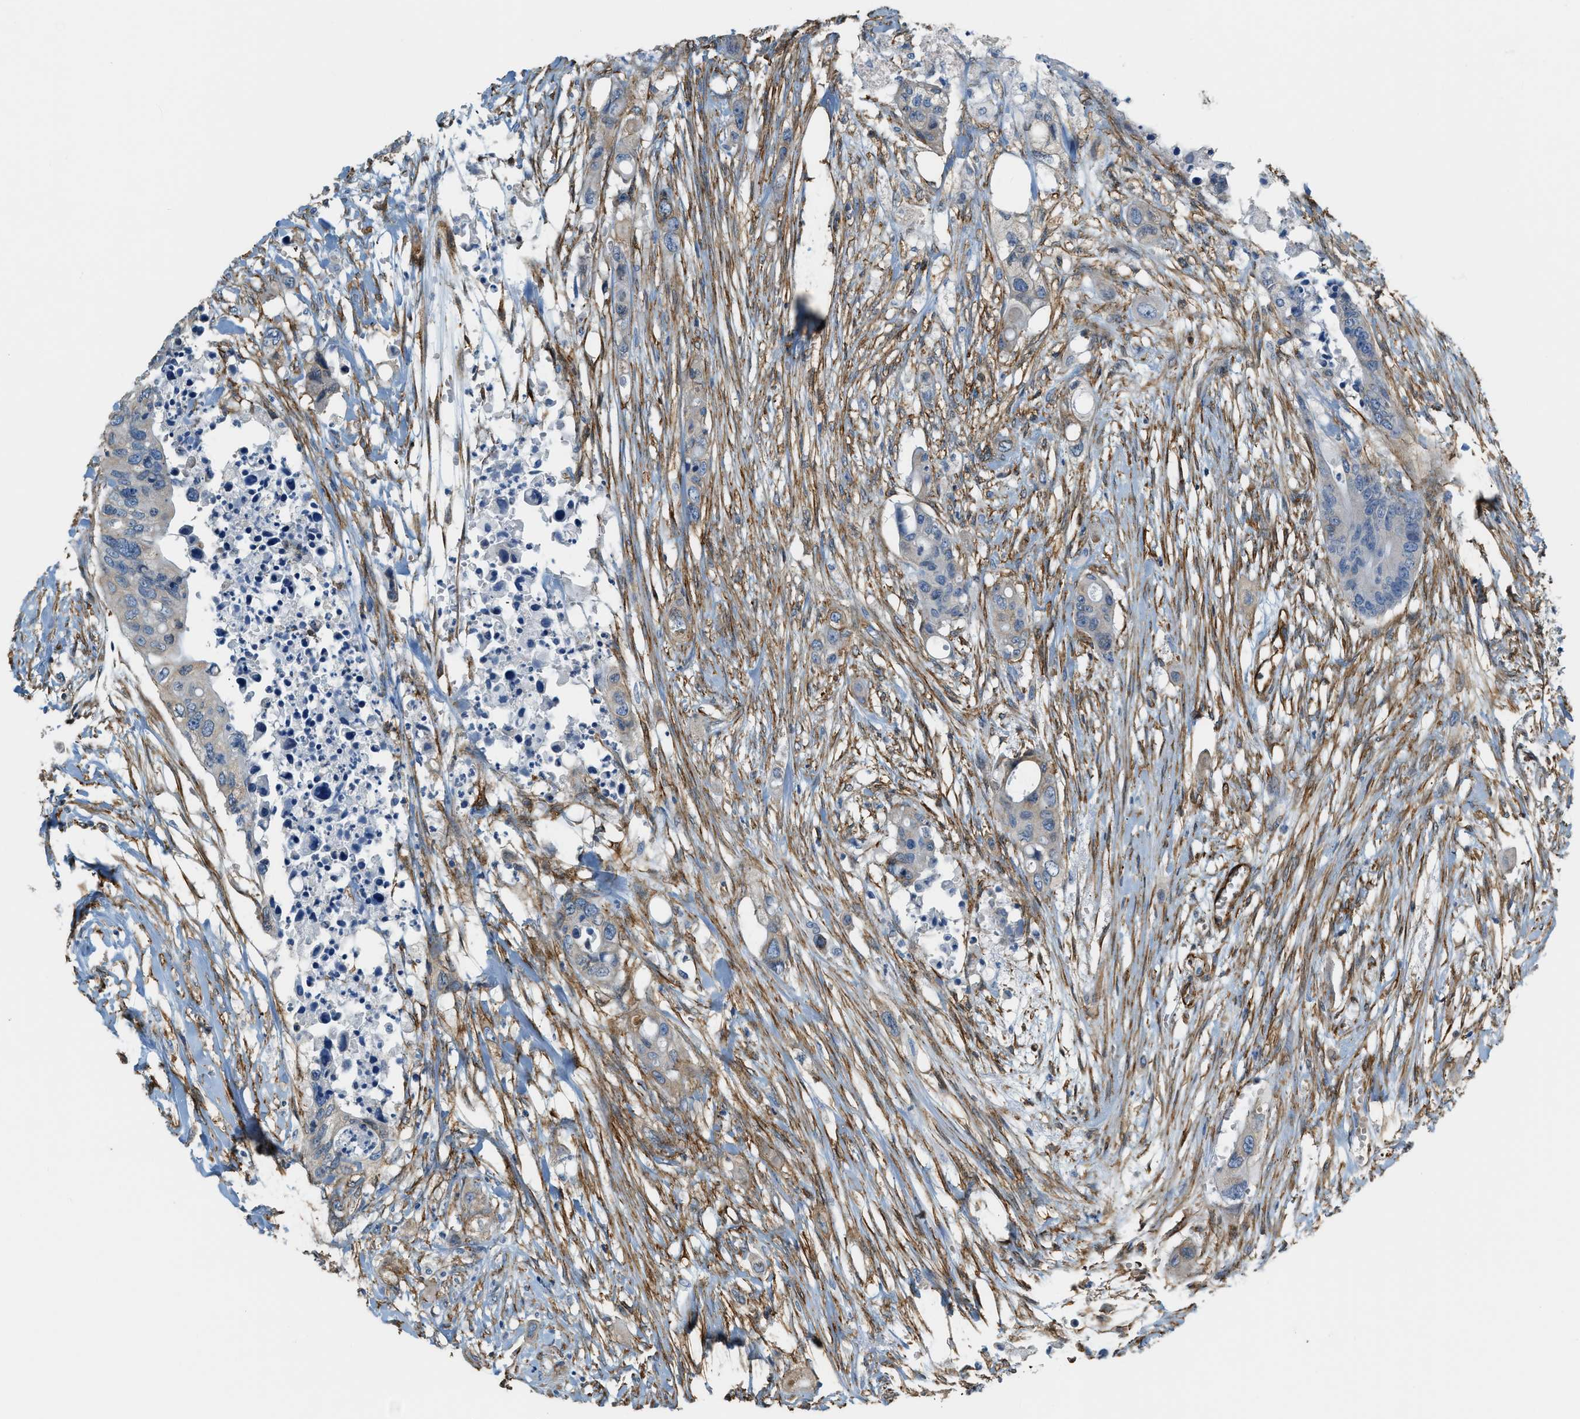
{"staining": {"intensity": "negative", "quantity": "none", "location": "none"}, "tissue": "colorectal cancer", "cell_type": "Tumor cells", "image_type": "cancer", "snomed": [{"axis": "morphology", "description": "Adenocarcinoma, NOS"}, {"axis": "topography", "description": "Colon"}], "caption": "DAB (3,3'-diaminobenzidine) immunohistochemical staining of colorectal adenocarcinoma reveals no significant expression in tumor cells. (Stains: DAB immunohistochemistry with hematoxylin counter stain, Microscopy: brightfield microscopy at high magnification).", "gene": "TMEM43", "patient": {"sex": "female", "age": 57}}